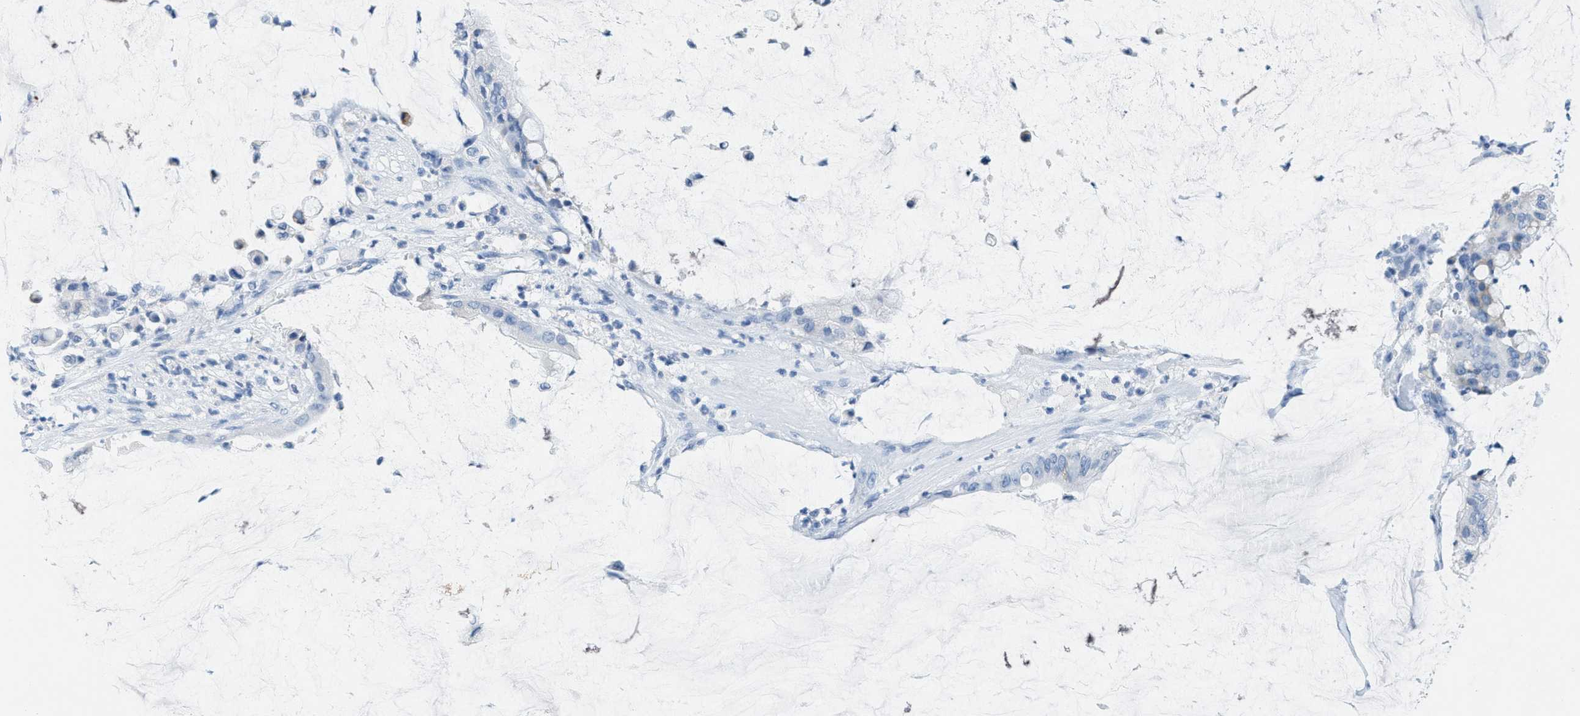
{"staining": {"intensity": "negative", "quantity": "none", "location": "none"}, "tissue": "pancreatic cancer", "cell_type": "Tumor cells", "image_type": "cancer", "snomed": [{"axis": "morphology", "description": "Adenocarcinoma, NOS"}, {"axis": "topography", "description": "Pancreas"}], "caption": "This micrograph is of pancreatic adenocarcinoma stained with IHC to label a protein in brown with the nuclei are counter-stained blue. There is no expression in tumor cells. (Immunohistochemistry (ihc), brightfield microscopy, high magnification).", "gene": "GPM6A", "patient": {"sex": "male", "age": 41}}